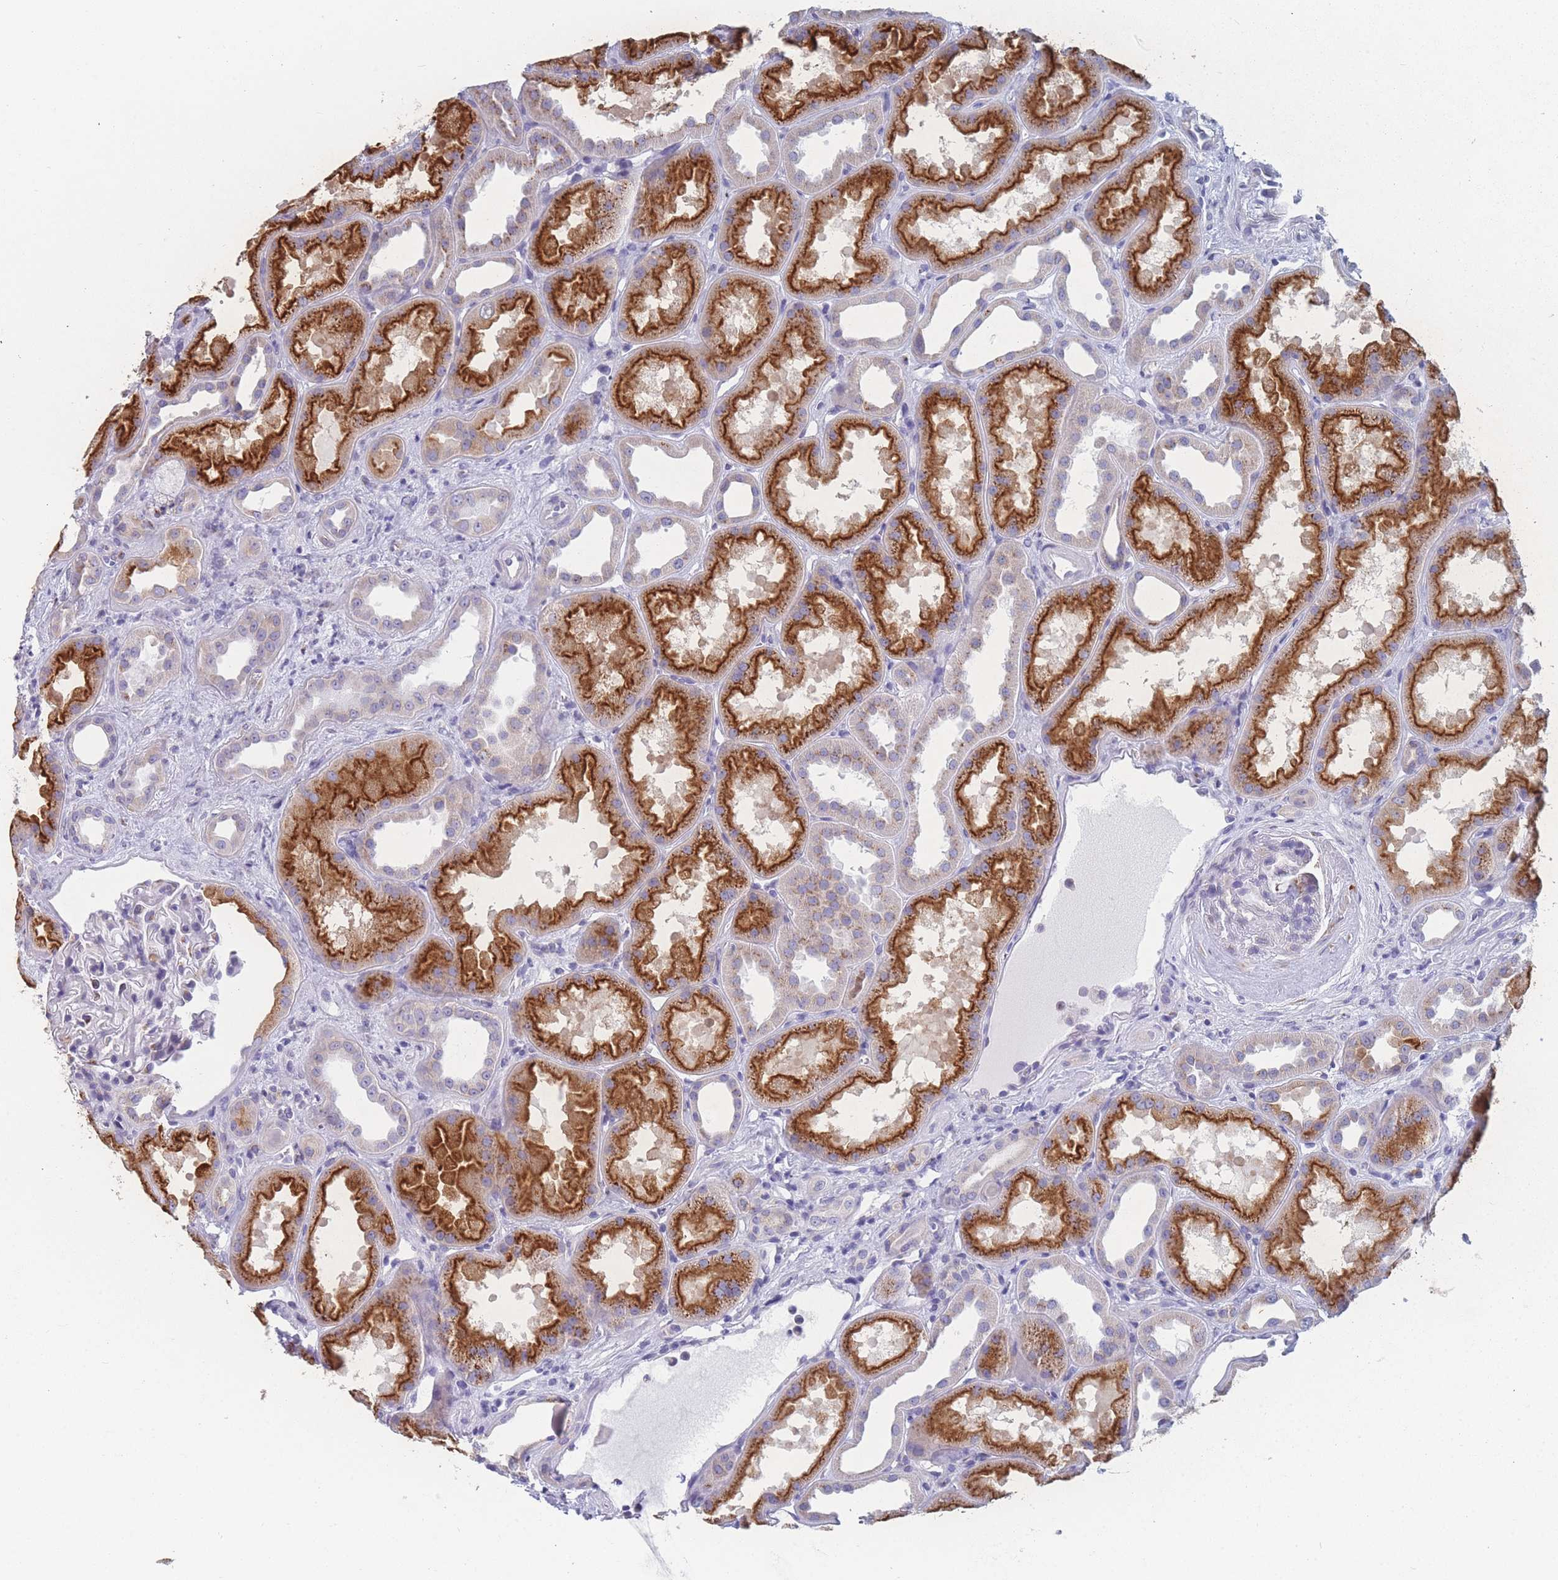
{"staining": {"intensity": "negative", "quantity": "none", "location": "none"}, "tissue": "kidney", "cell_type": "Cells in glomeruli", "image_type": "normal", "snomed": [{"axis": "morphology", "description": "Normal tissue, NOS"}, {"axis": "topography", "description": "Kidney"}], "caption": "Immunohistochemistry photomicrograph of unremarkable human kidney stained for a protein (brown), which demonstrates no staining in cells in glomeruli. The staining is performed using DAB brown chromogen with nuclei counter-stained in using hematoxylin.", "gene": "TMED10", "patient": {"sex": "male", "age": 61}}